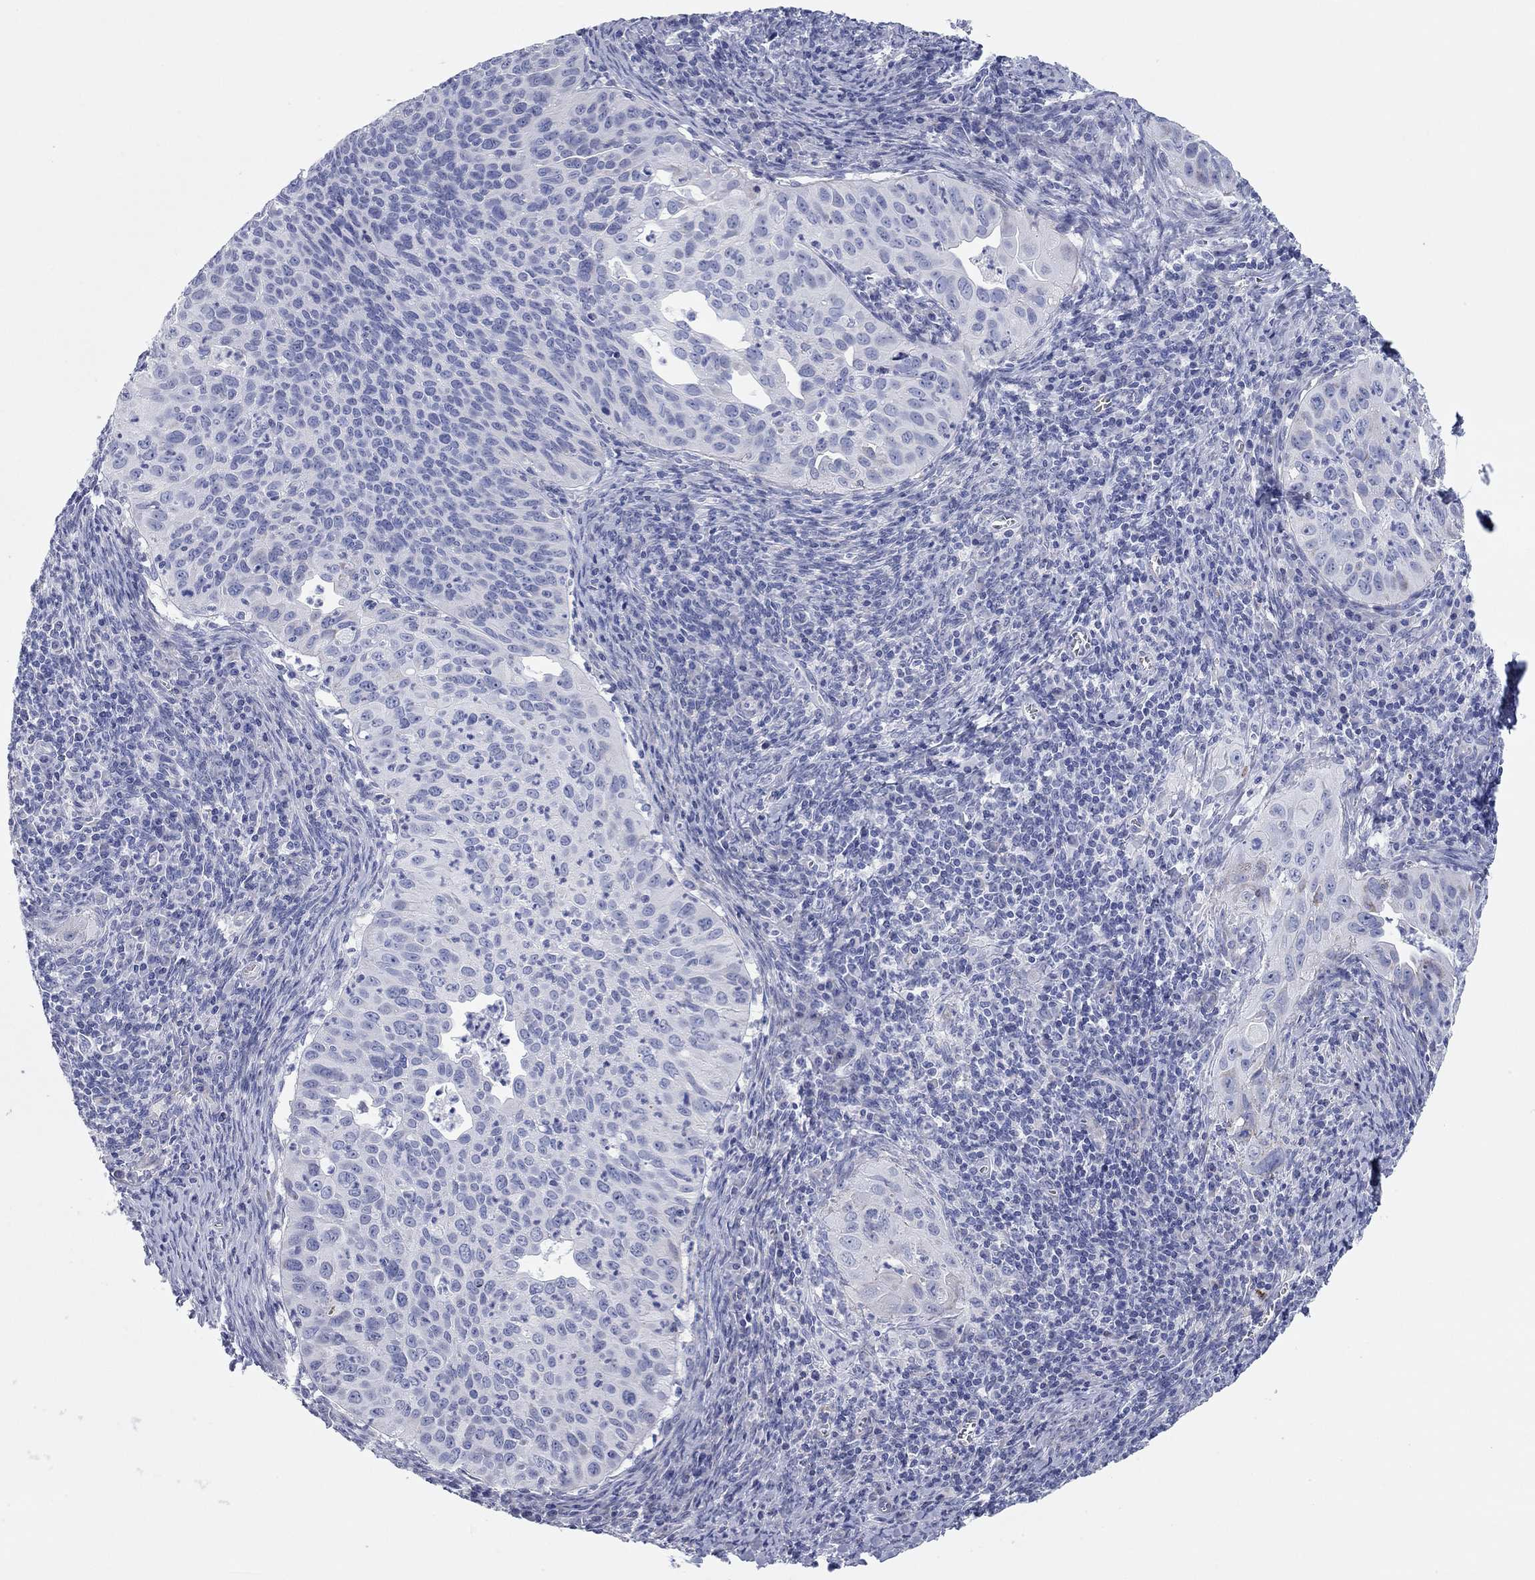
{"staining": {"intensity": "negative", "quantity": "none", "location": "none"}, "tissue": "cervical cancer", "cell_type": "Tumor cells", "image_type": "cancer", "snomed": [{"axis": "morphology", "description": "Squamous cell carcinoma, NOS"}, {"axis": "topography", "description": "Cervix"}], "caption": "Immunohistochemical staining of squamous cell carcinoma (cervical) demonstrates no significant staining in tumor cells.", "gene": "CHI3L2", "patient": {"sex": "female", "age": 26}}